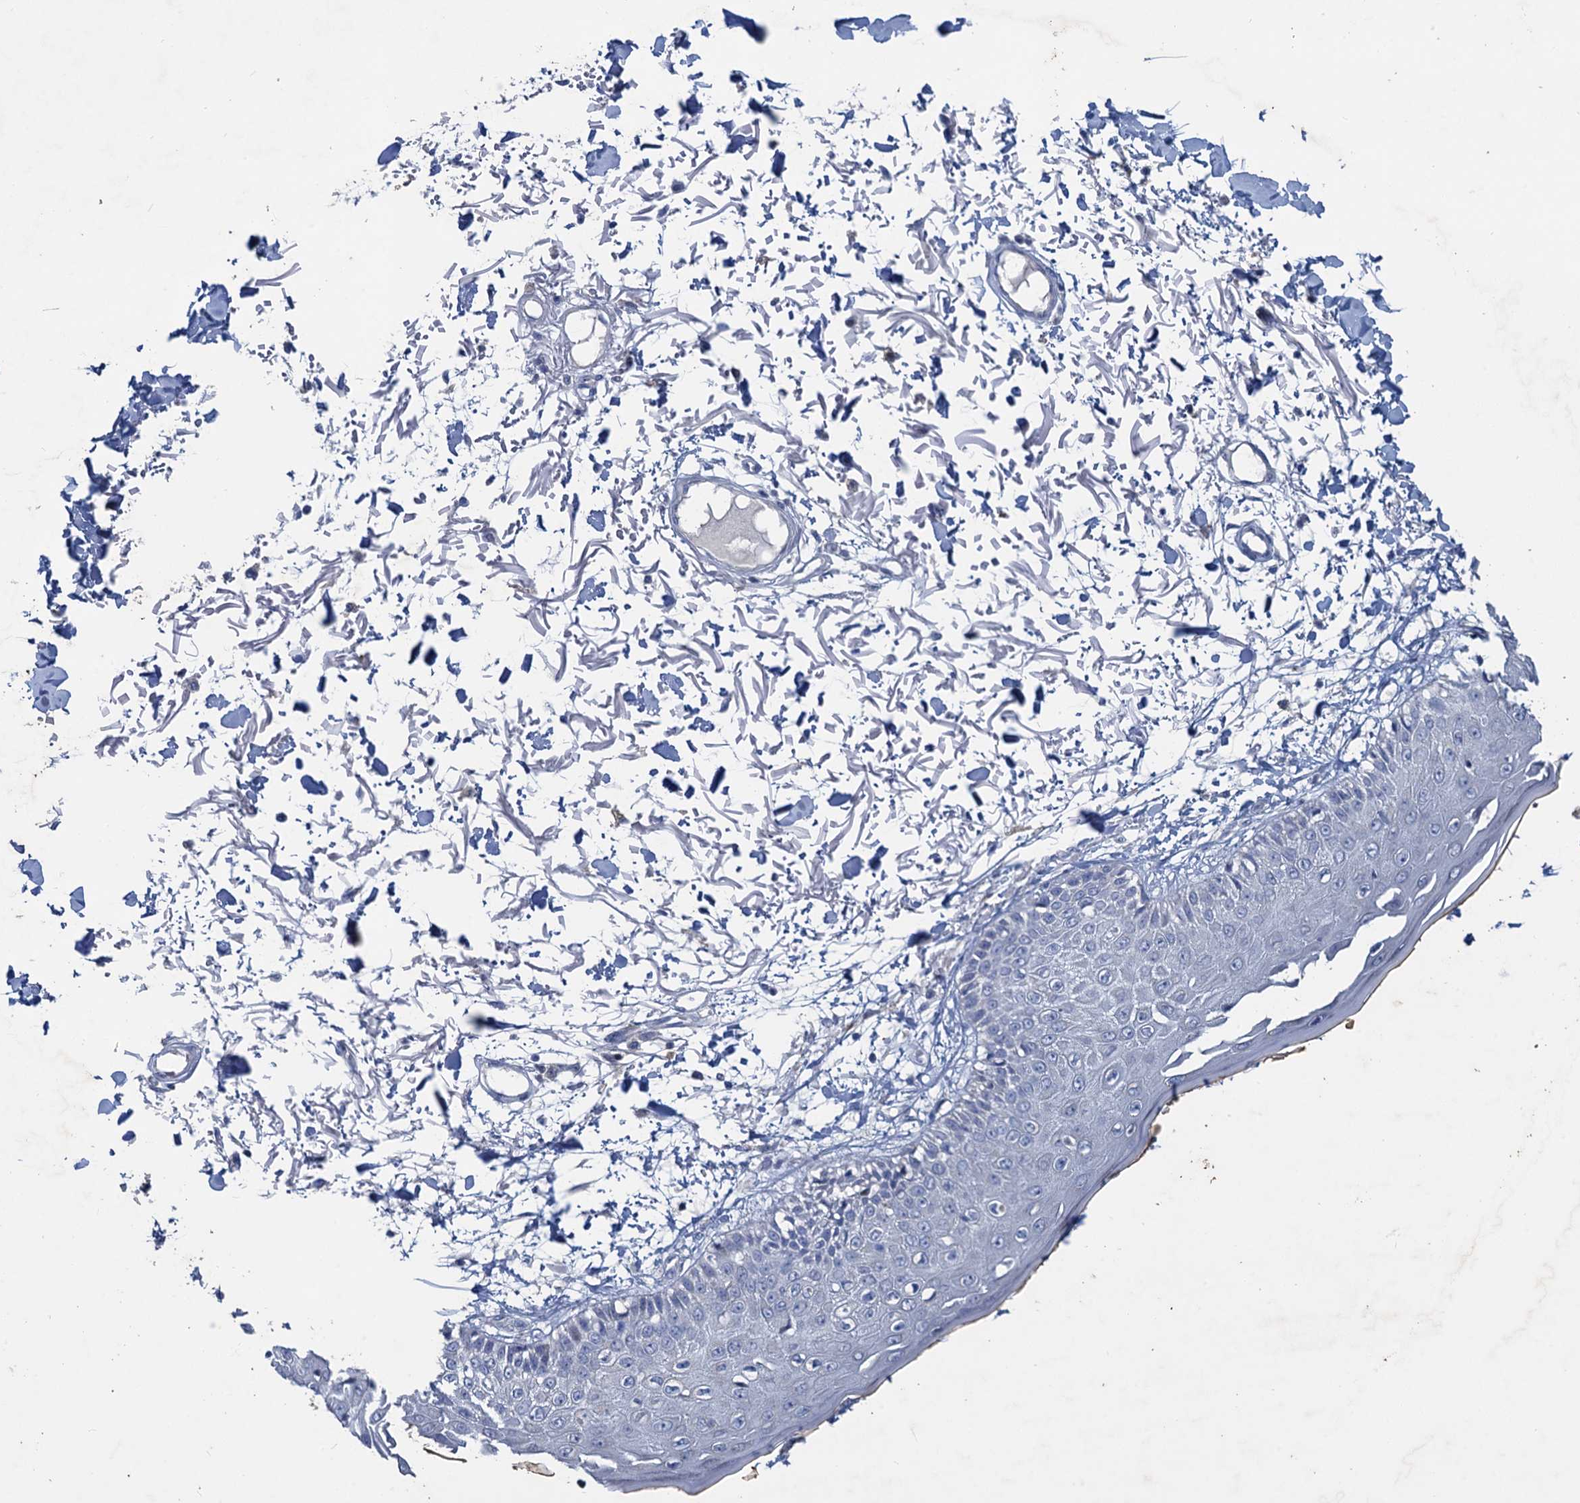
{"staining": {"intensity": "negative", "quantity": "none", "location": "none"}, "tissue": "skin", "cell_type": "Fibroblasts", "image_type": "normal", "snomed": [{"axis": "morphology", "description": "Normal tissue, NOS"}, {"axis": "morphology", "description": "Squamous cell carcinoma, NOS"}, {"axis": "topography", "description": "Skin"}, {"axis": "topography", "description": "Peripheral nerve tissue"}], "caption": "A high-resolution histopathology image shows immunohistochemistry staining of benign skin, which exhibits no significant positivity in fibroblasts.", "gene": "ESYT3", "patient": {"sex": "male", "age": 83}}